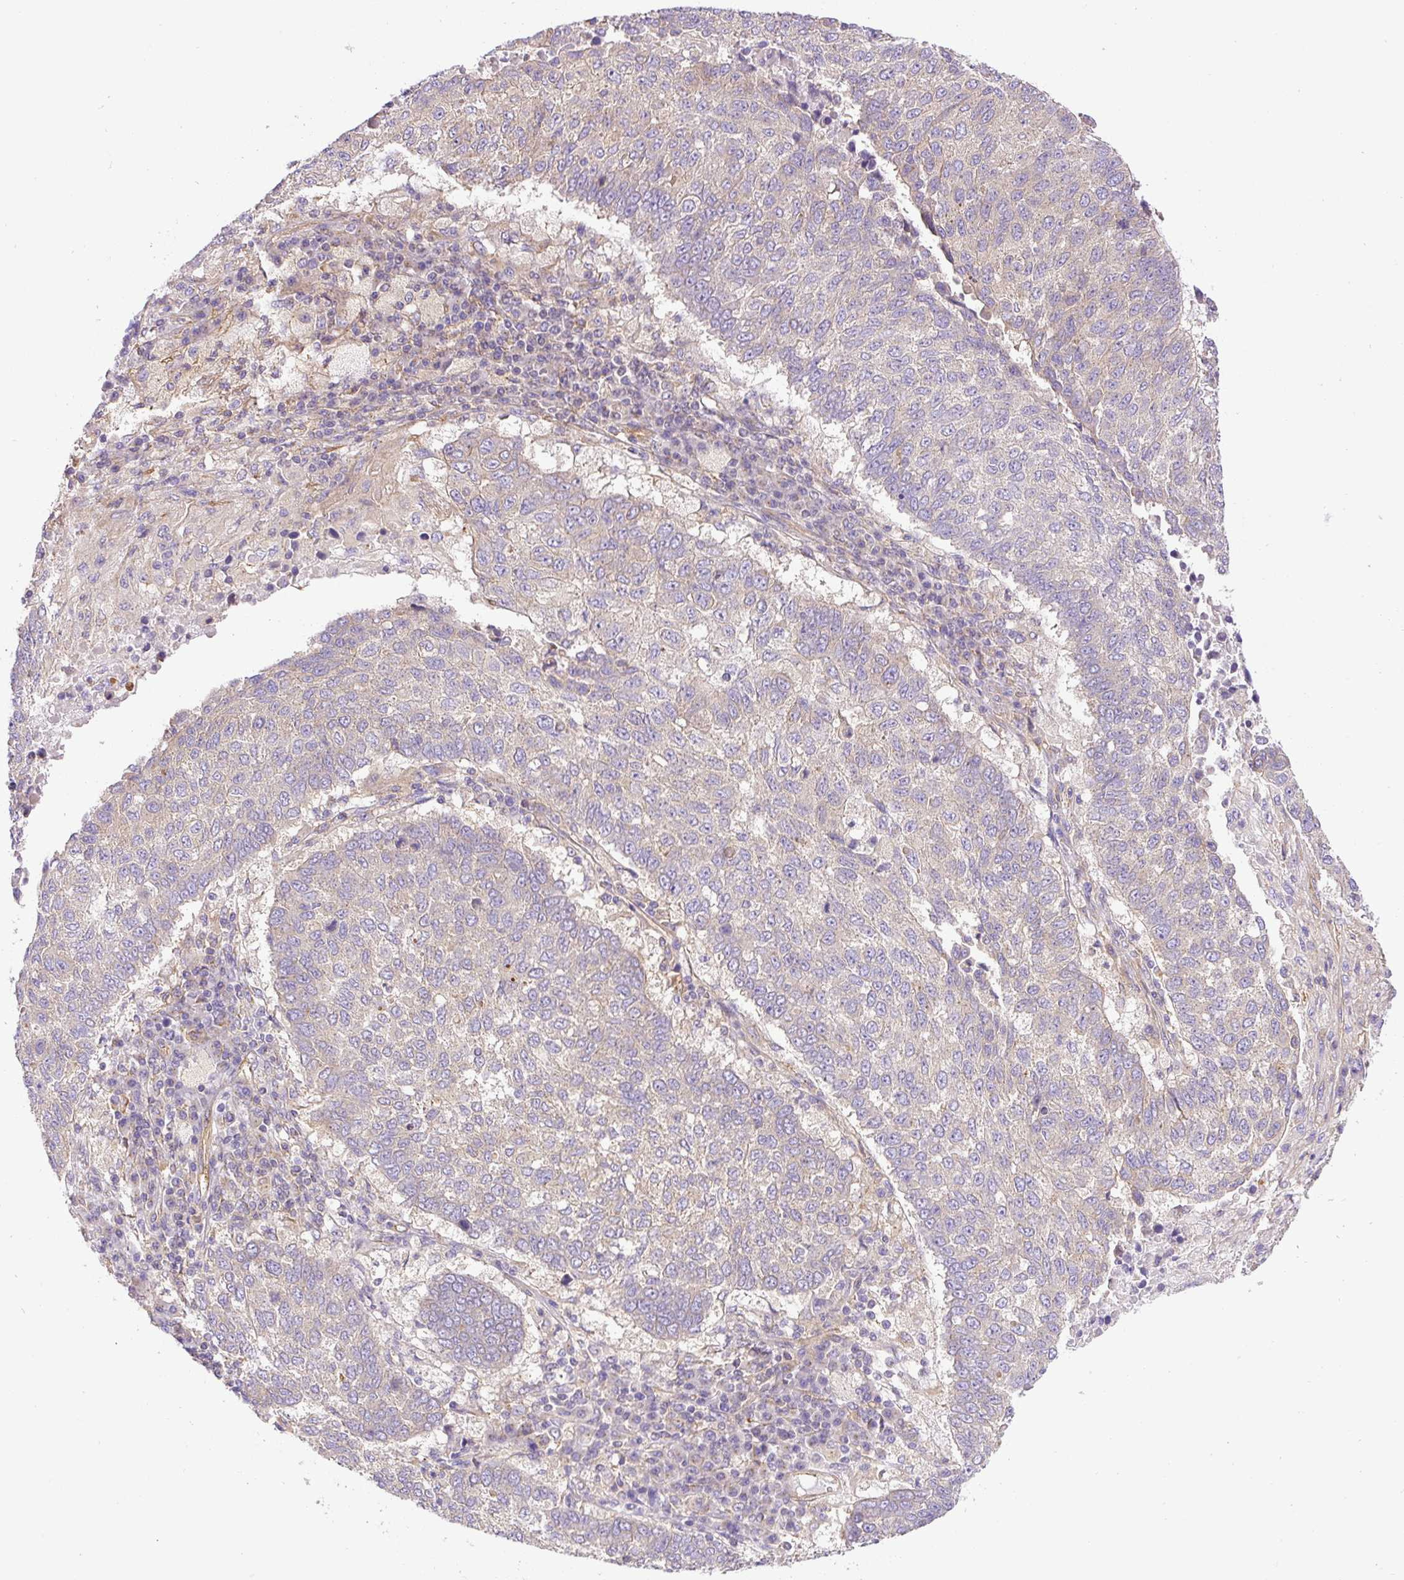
{"staining": {"intensity": "negative", "quantity": "none", "location": "none"}, "tissue": "lung cancer", "cell_type": "Tumor cells", "image_type": "cancer", "snomed": [{"axis": "morphology", "description": "Squamous cell carcinoma, NOS"}, {"axis": "topography", "description": "Lung"}], "caption": "Squamous cell carcinoma (lung) stained for a protein using immunohistochemistry (IHC) reveals no positivity tumor cells.", "gene": "DCTN1", "patient": {"sex": "male", "age": 73}}